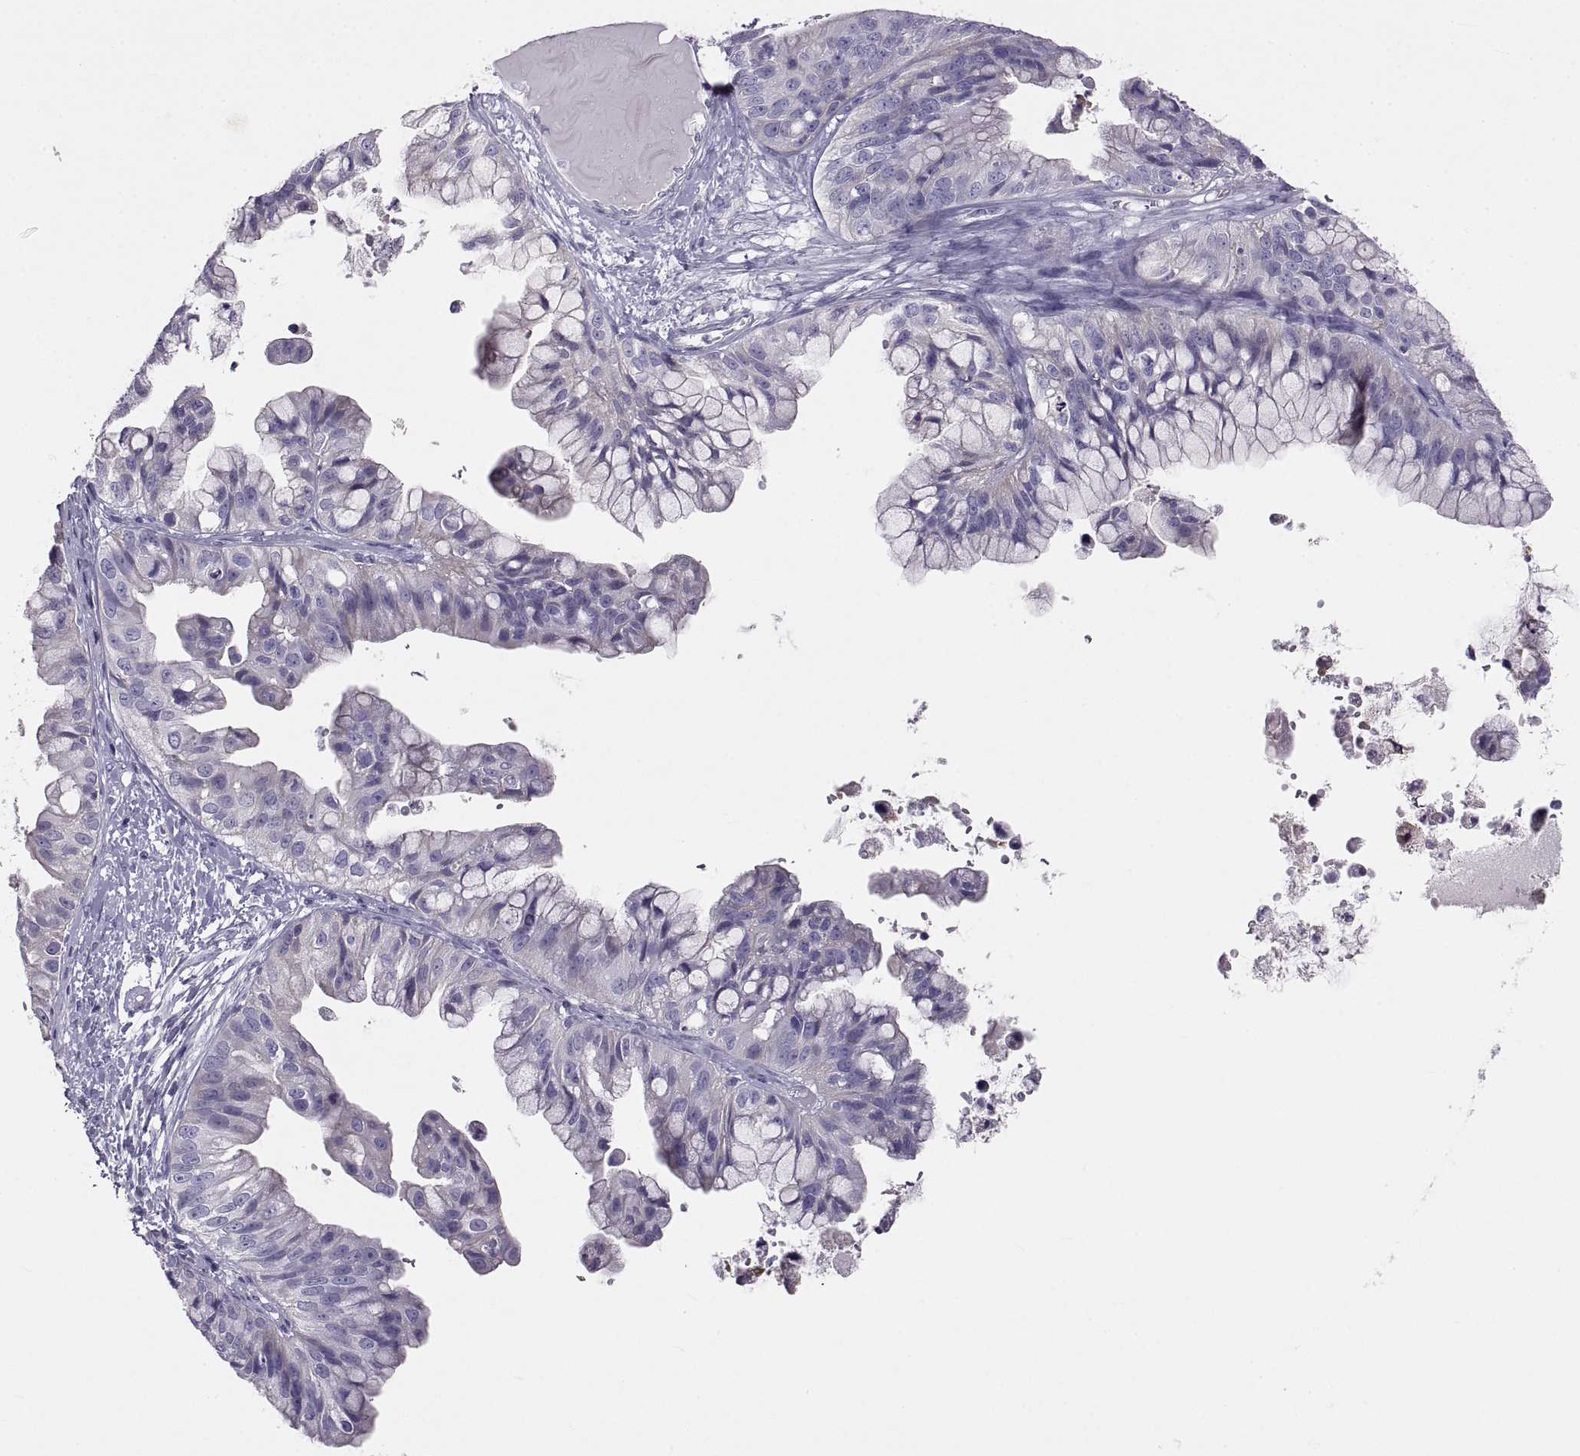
{"staining": {"intensity": "negative", "quantity": "none", "location": "none"}, "tissue": "ovarian cancer", "cell_type": "Tumor cells", "image_type": "cancer", "snomed": [{"axis": "morphology", "description": "Cystadenocarcinoma, mucinous, NOS"}, {"axis": "topography", "description": "Ovary"}], "caption": "Ovarian mucinous cystadenocarcinoma stained for a protein using IHC reveals no expression tumor cells.", "gene": "CRYBB3", "patient": {"sex": "female", "age": 76}}